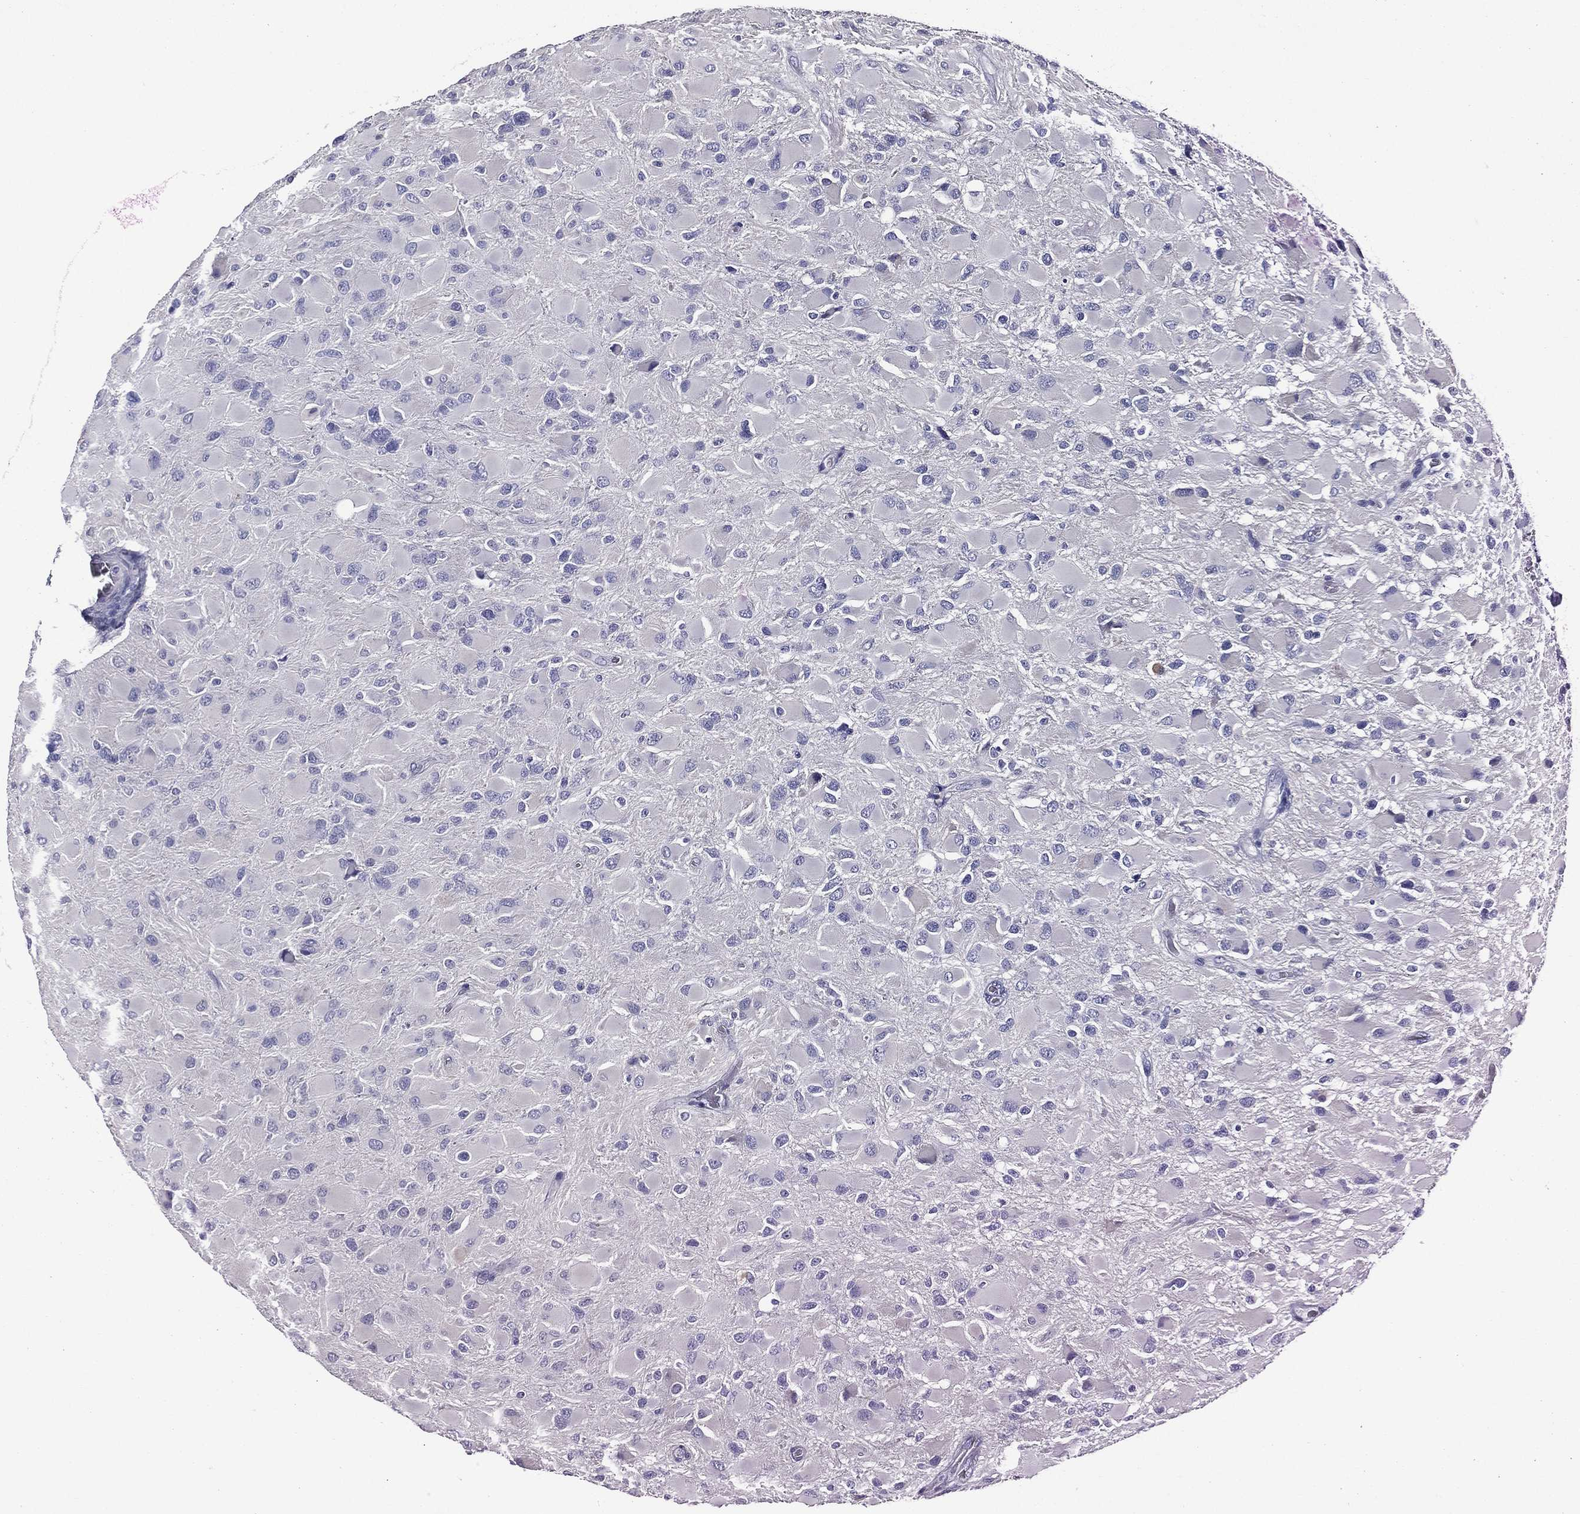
{"staining": {"intensity": "negative", "quantity": "none", "location": "none"}, "tissue": "glioma", "cell_type": "Tumor cells", "image_type": "cancer", "snomed": [{"axis": "morphology", "description": "Glioma, malignant, High grade"}, {"axis": "topography", "description": "Cerebral cortex"}], "caption": "An immunohistochemistry (IHC) photomicrograph of high-grade glioma (malignant) is shown. There is no staining in tumor cells of high-grade glioma (malignant). The staining is performed using DAB brown chromogen with nuclei counter-stained in using hematoxylin.", "gene": "CES2", "patient": {"sex": "female", "age": 36}}